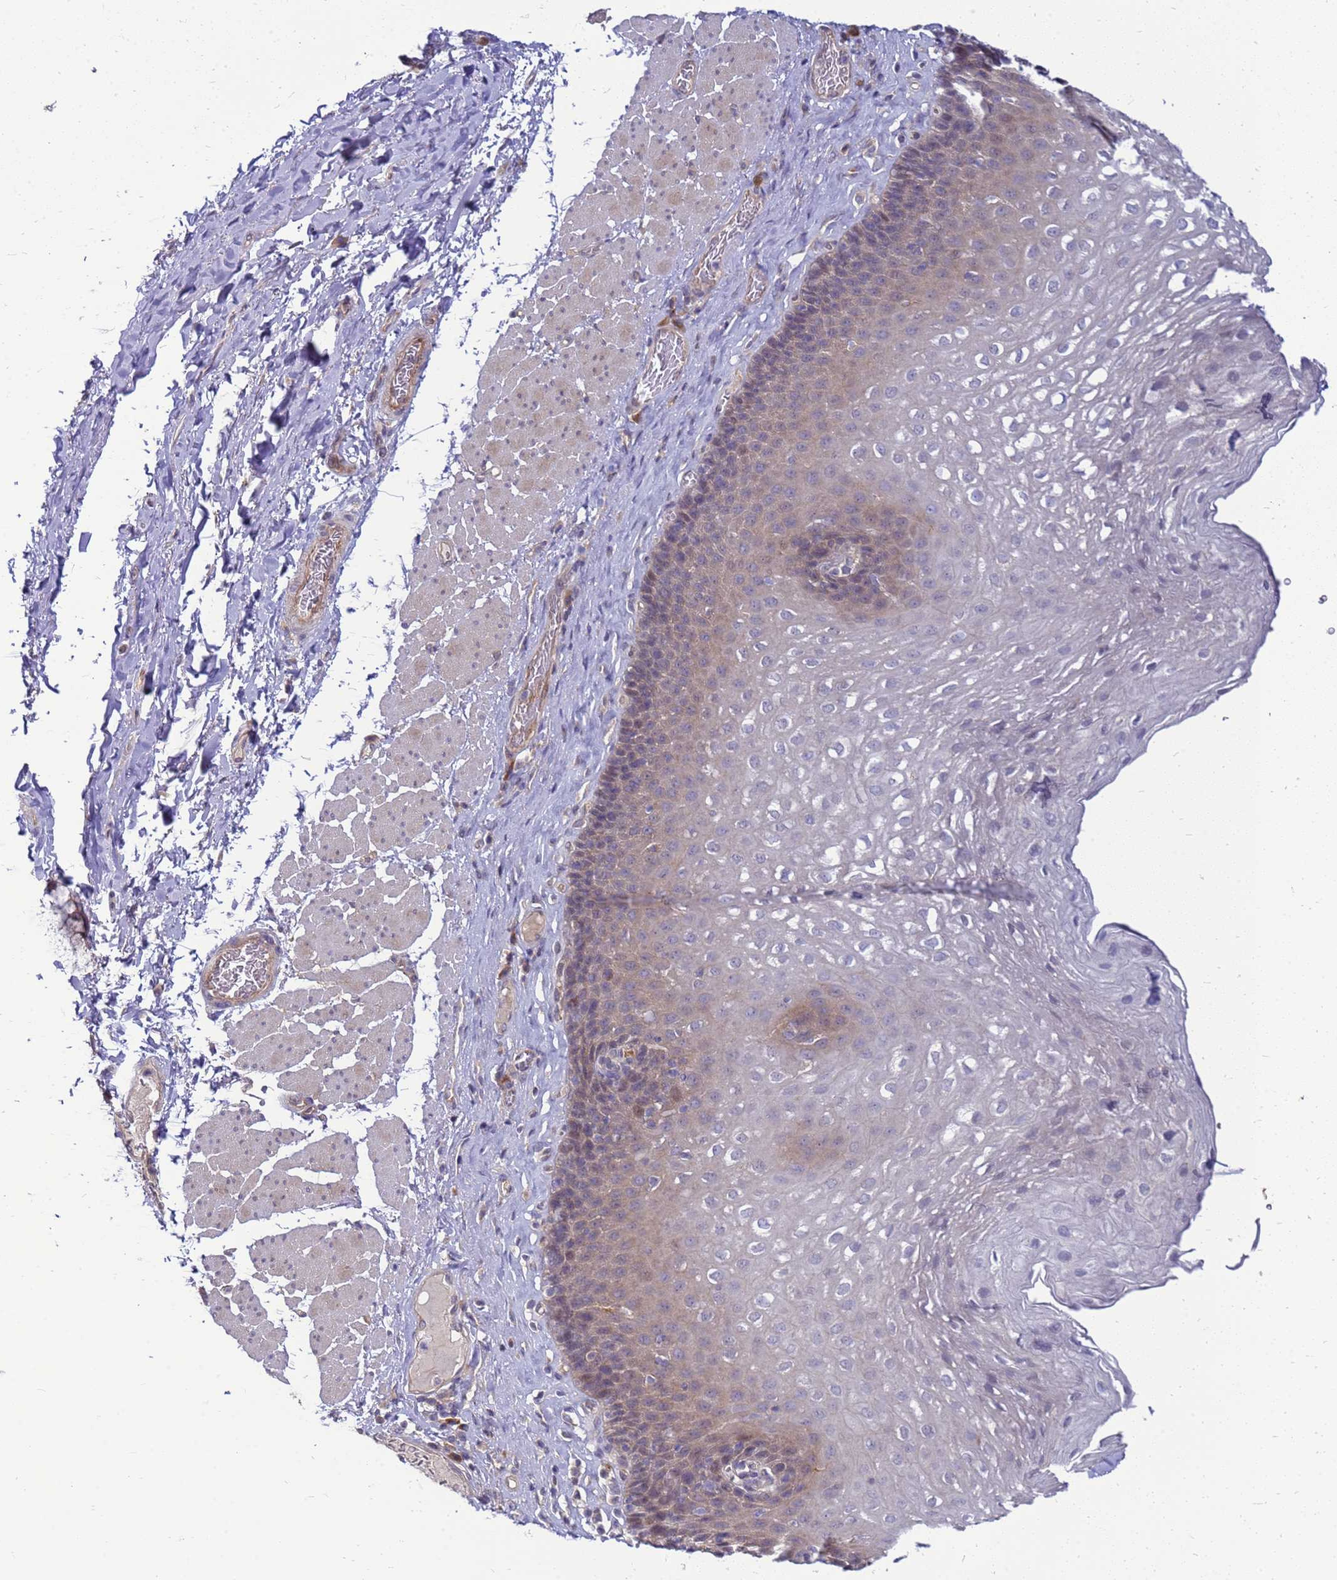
{"staining": {"intensity": "weak", "quantity": "25%-75%", "location": "cytoplasmic/membranous"}, "tissue": "esophagus", "cell_type": "Squamous epithelial cells", "image_type": "normal", "snomed": [{"axis": "morphology", "description": "Normal tissue, NOS"}, {"axis": "topography", "description": "Esophagus"}], "caption": "DAB (3,3'-diaminobenzidine) immunohistochemical staining of benign human esophagus displays weak cytoplasmic/membranous protein positivity in approximately 25%-75% of squamous epithelial cells.", "gene": "ENOPH1", "patient": {"sex": "female", "age": 66}}